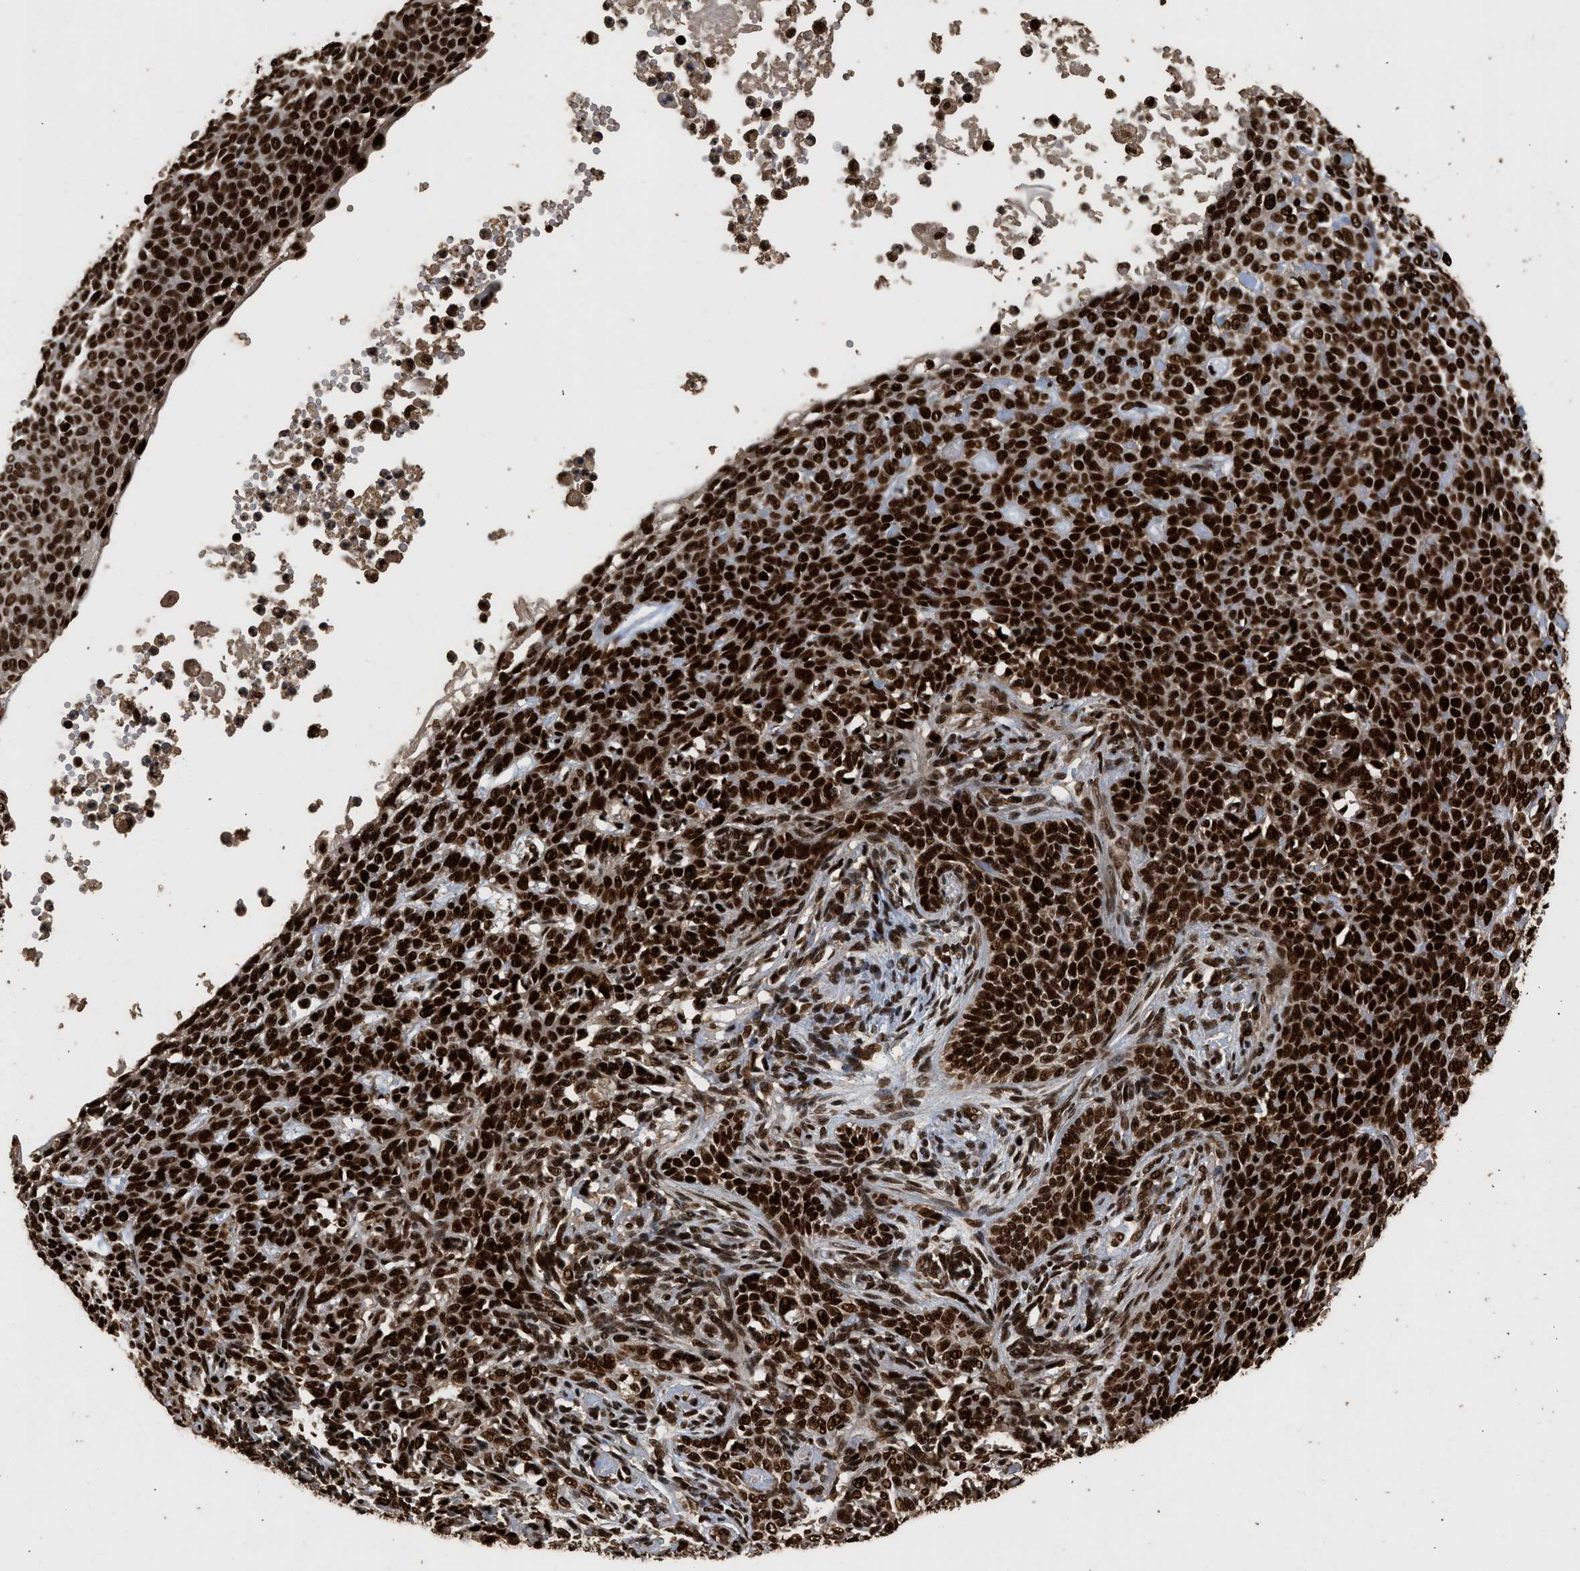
{"staining": {"intensity": "strong", "quantity": ">75%", "location": "nuclear"}, "tissue": "skin cancer", "cell_type": "Tumor cells", "image_type": "cancer", "snomed": [{"axis": "morphology", "description": "Normal tissue, NOS"}, {"axis": "morphology", "description": "Basal cell carcinoma"}, {"axis": "topography", "description": "Skin"}], "caption": "Brown immunohistochemical staining in human skin cancer exhibits strong nuclear staining in approximately >75% of tumor cells.", "gene": "PPP4R3B", "patient": {"sex": "male", "age": 87}}